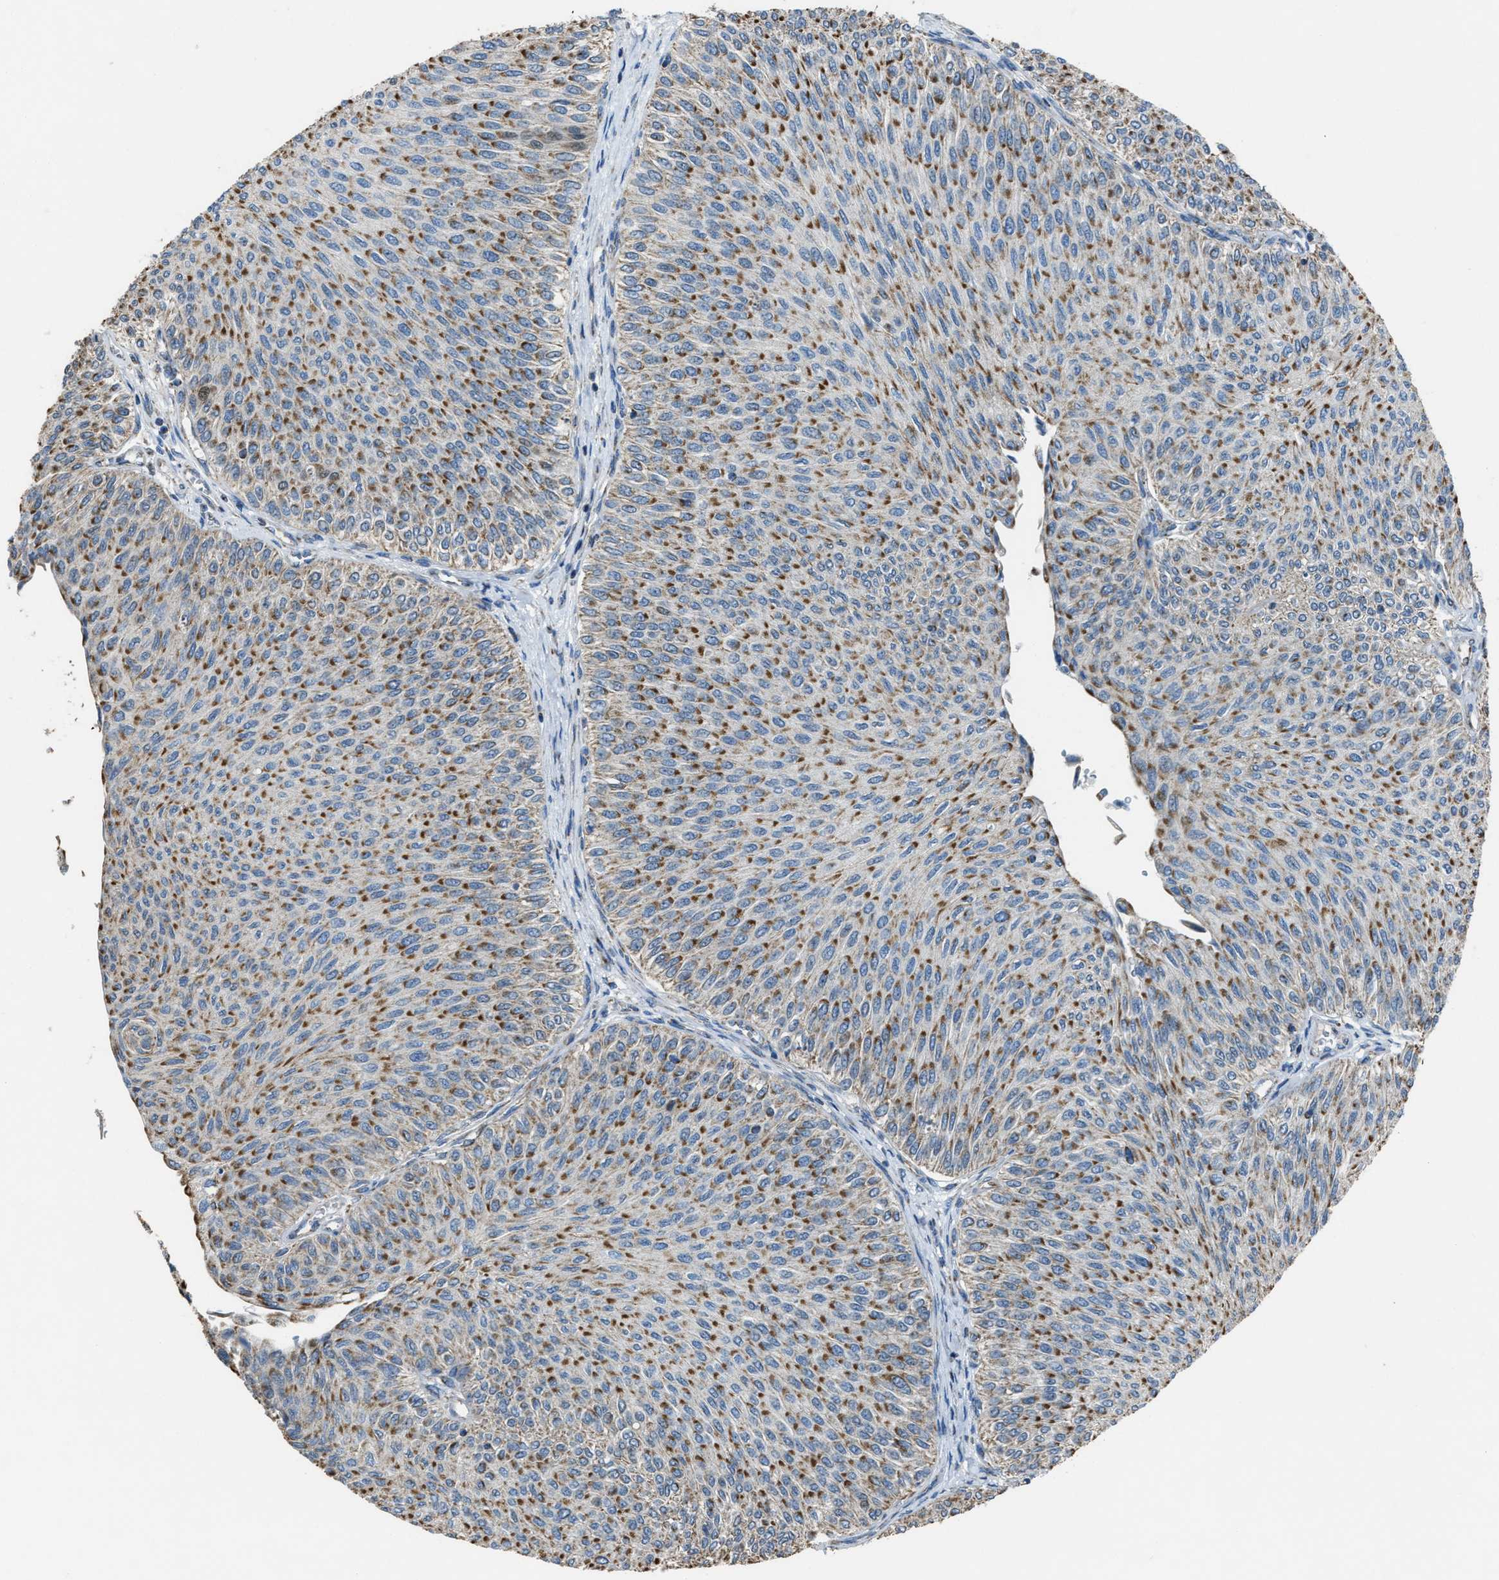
{"staining": {"intensity": "moderate", "quantity": ">75%", "location": "cytoplasmic/membranous"}, "tissue": "urothelial cancer", "cell_type": "Tumor cells", "image_type": "cancer", "snomed": [{"axis": "morphology", "description": "Urothelial carcinoma, Low grade"}, {"axis": "topography", "description": "Urinary bladder"}], "caption": "There is medium levels of moderate cytoplasmic/membranous positivity in tumor cells of urothelial cancer, as demonstrated by immunohistochemical staining (brown color).", "gene": "SLC25A11", "patient": {"sex": "male", "age": 78}}